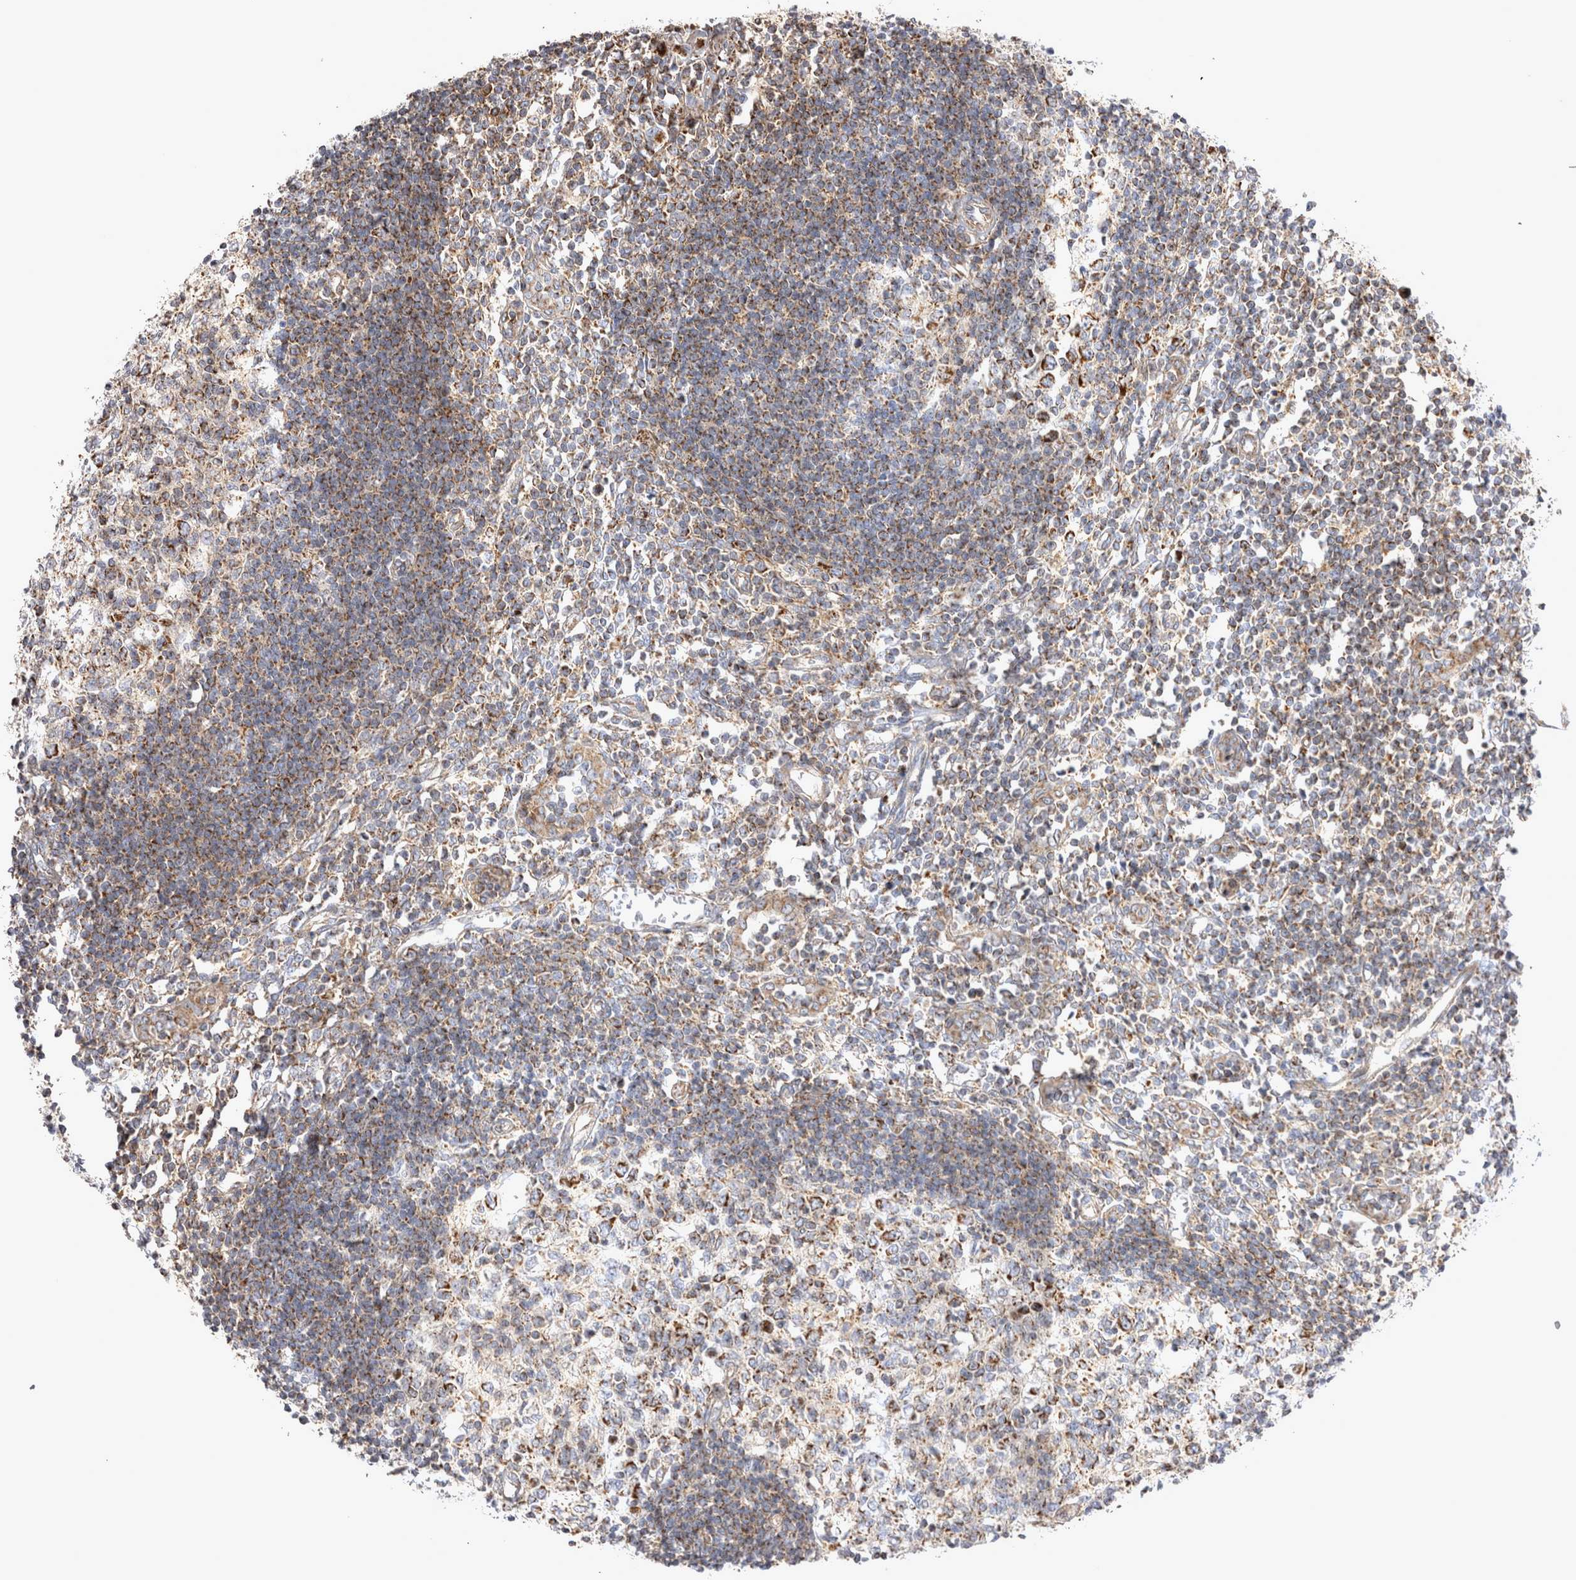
{"staining": {"intensity": "moderate", "quantity": ">75%", "location": "cytoplasmic/membranous"}, "tissue": "lymph node", "cell_type": "Germinal center cells", "image_type": "normal", "snomed": [{"axis": "morphology", "description": "Normal tissue, NOS"}, {"axis": "morphology", "description": "Malignant melanoma, Metastatic site"}, {"axis": "topography", "description": "Lymph node"}], "caption": "Immunohistochemical staining of benign human lymph node reveals medium levels of moderate cytoplasmic/membranous positivity in about >75% of germinal center cells.", "gene": "TSPOAP1", "patient": {"sex": "male", "age": 41}}